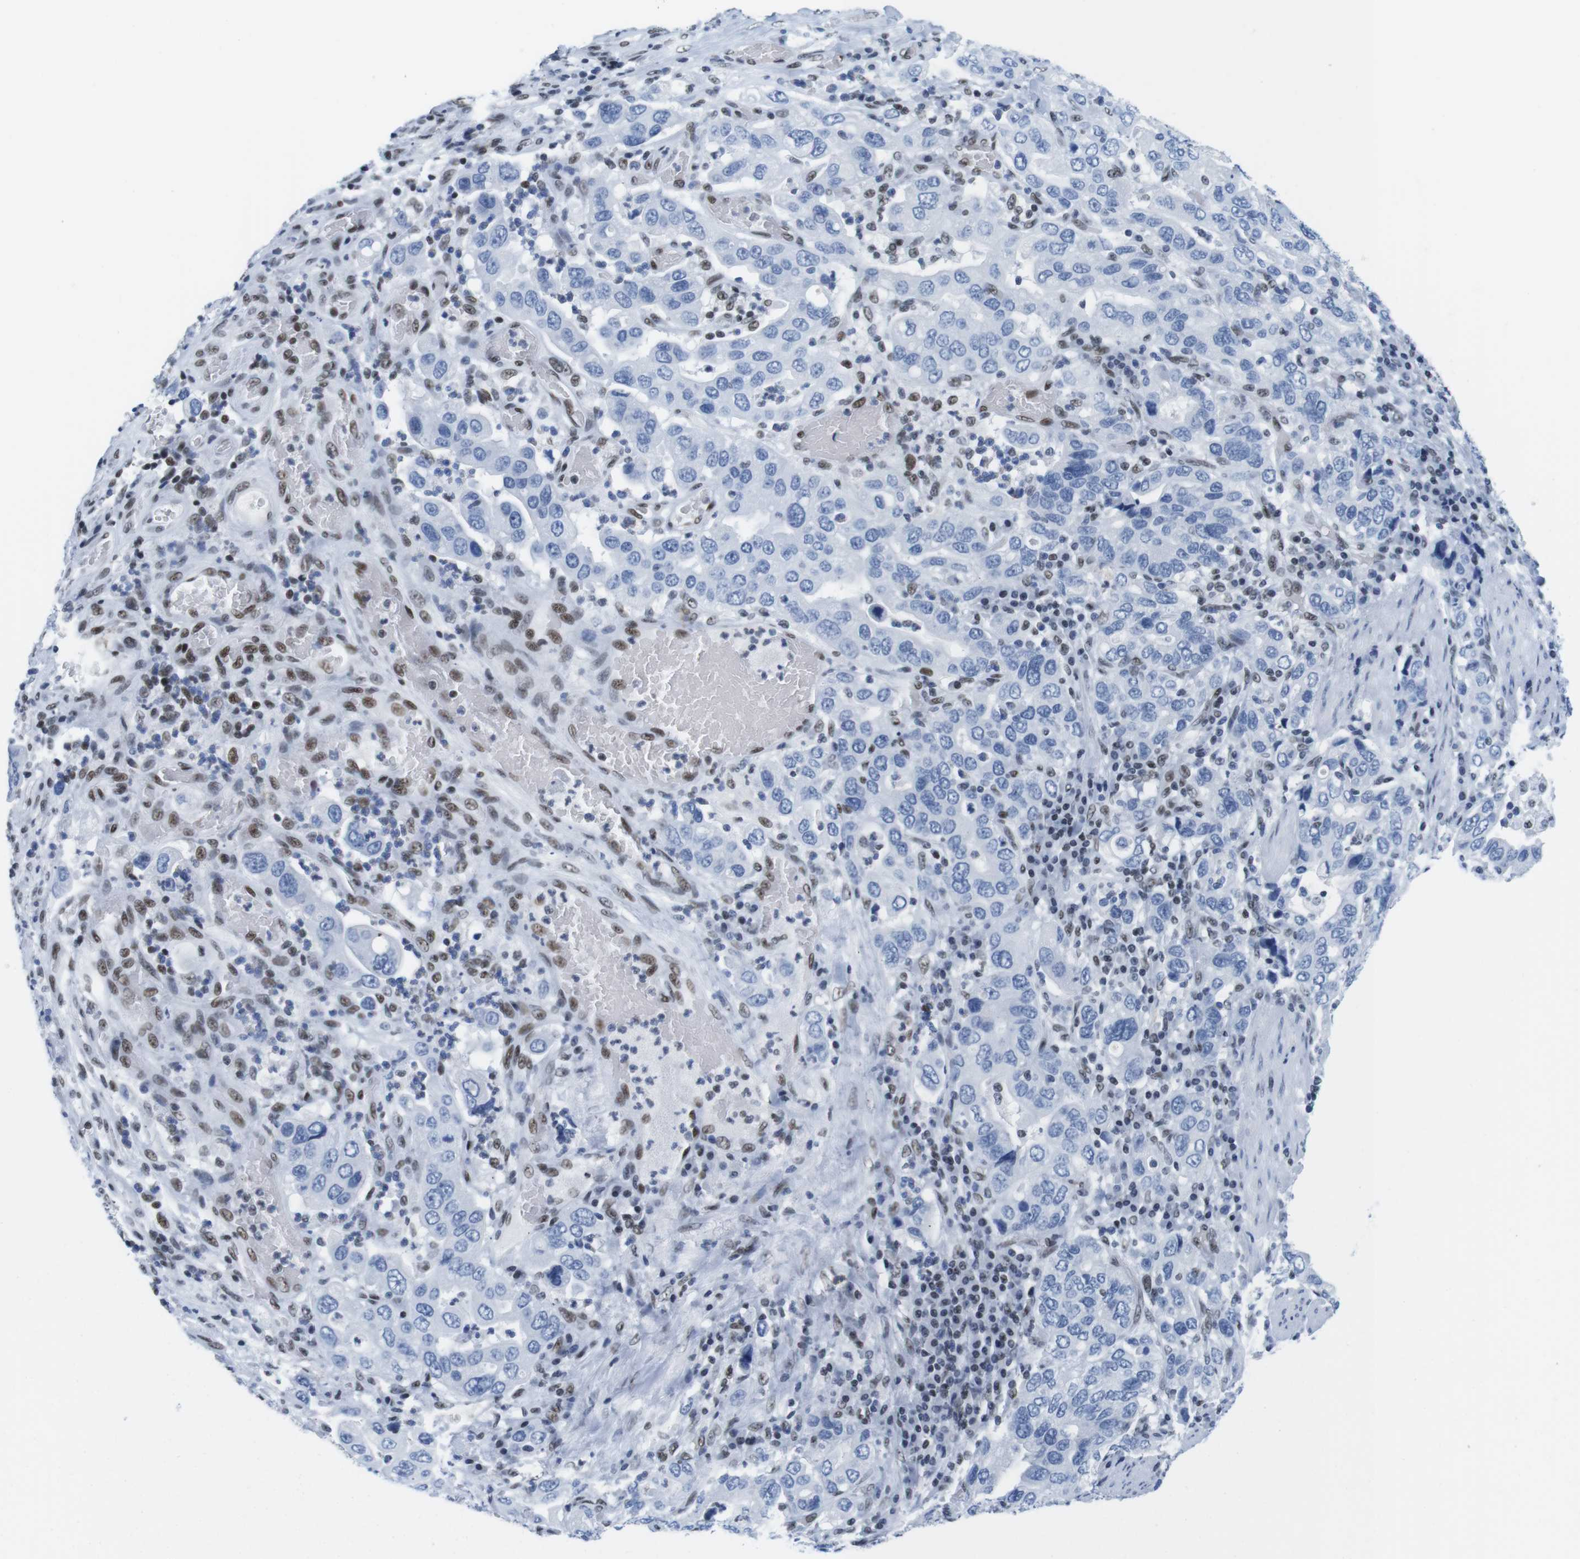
{"staining": {"intensity": "negative", "quantity": "none", "location": "none"}, "tissue": "stomach cancer", "cell_type": "Tumor cells", "image_type": "cancer", "snomed": [{"axis": "morphology", "description": "Adenocarcinoma, NOS"}, {"axis": "topography", "description": "Stomach, upper"}], "caption": "The histopathology image demonstrates no staining of tumor cells in adenocarcinoma (stomach).", "gene": "IFI16", "patient": {"sex": "male", "age": 62}}